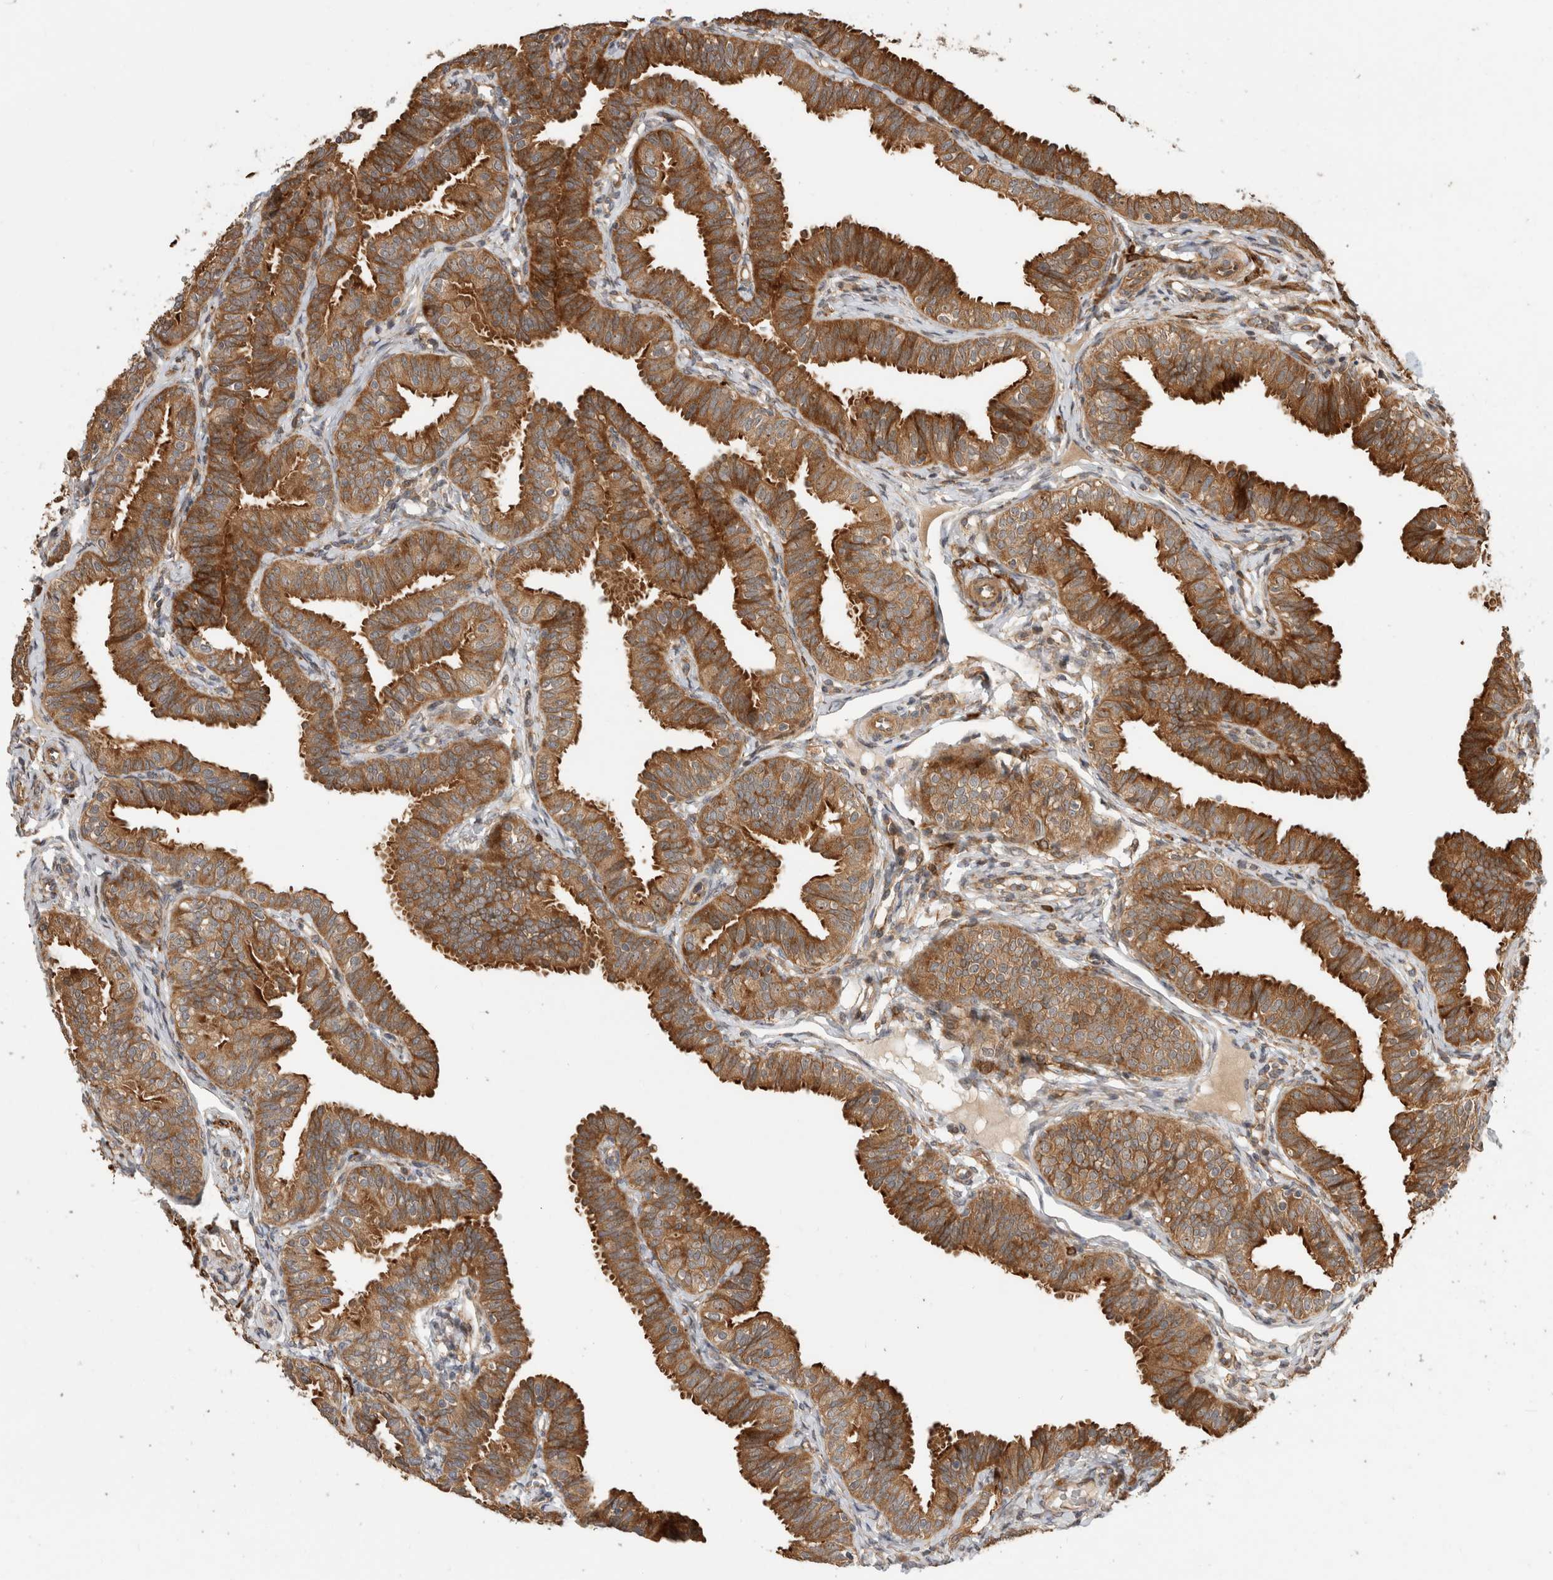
{"staining": {"intensity": "moderate", "quantity": ">75%", "location": "cytoplasmic/membranous"}, "tissue": "fallopian tube", "cell_type": "Glandular cells", "image_type": "normal", "snomed": [{"axis": "morphology", "description": "Normal tissue, NOS"}, {"axis": "topography", "description": "Fallopian tube"}], "caption": "This image reveals immunohistochemistry staining of normal fallopian tube, with medium moderate cytoplasmic/membranous expression in approximately >75% of glandular cells.", "gene": "PCDHB15", "patient": {"sex": "female", "age": 35}}